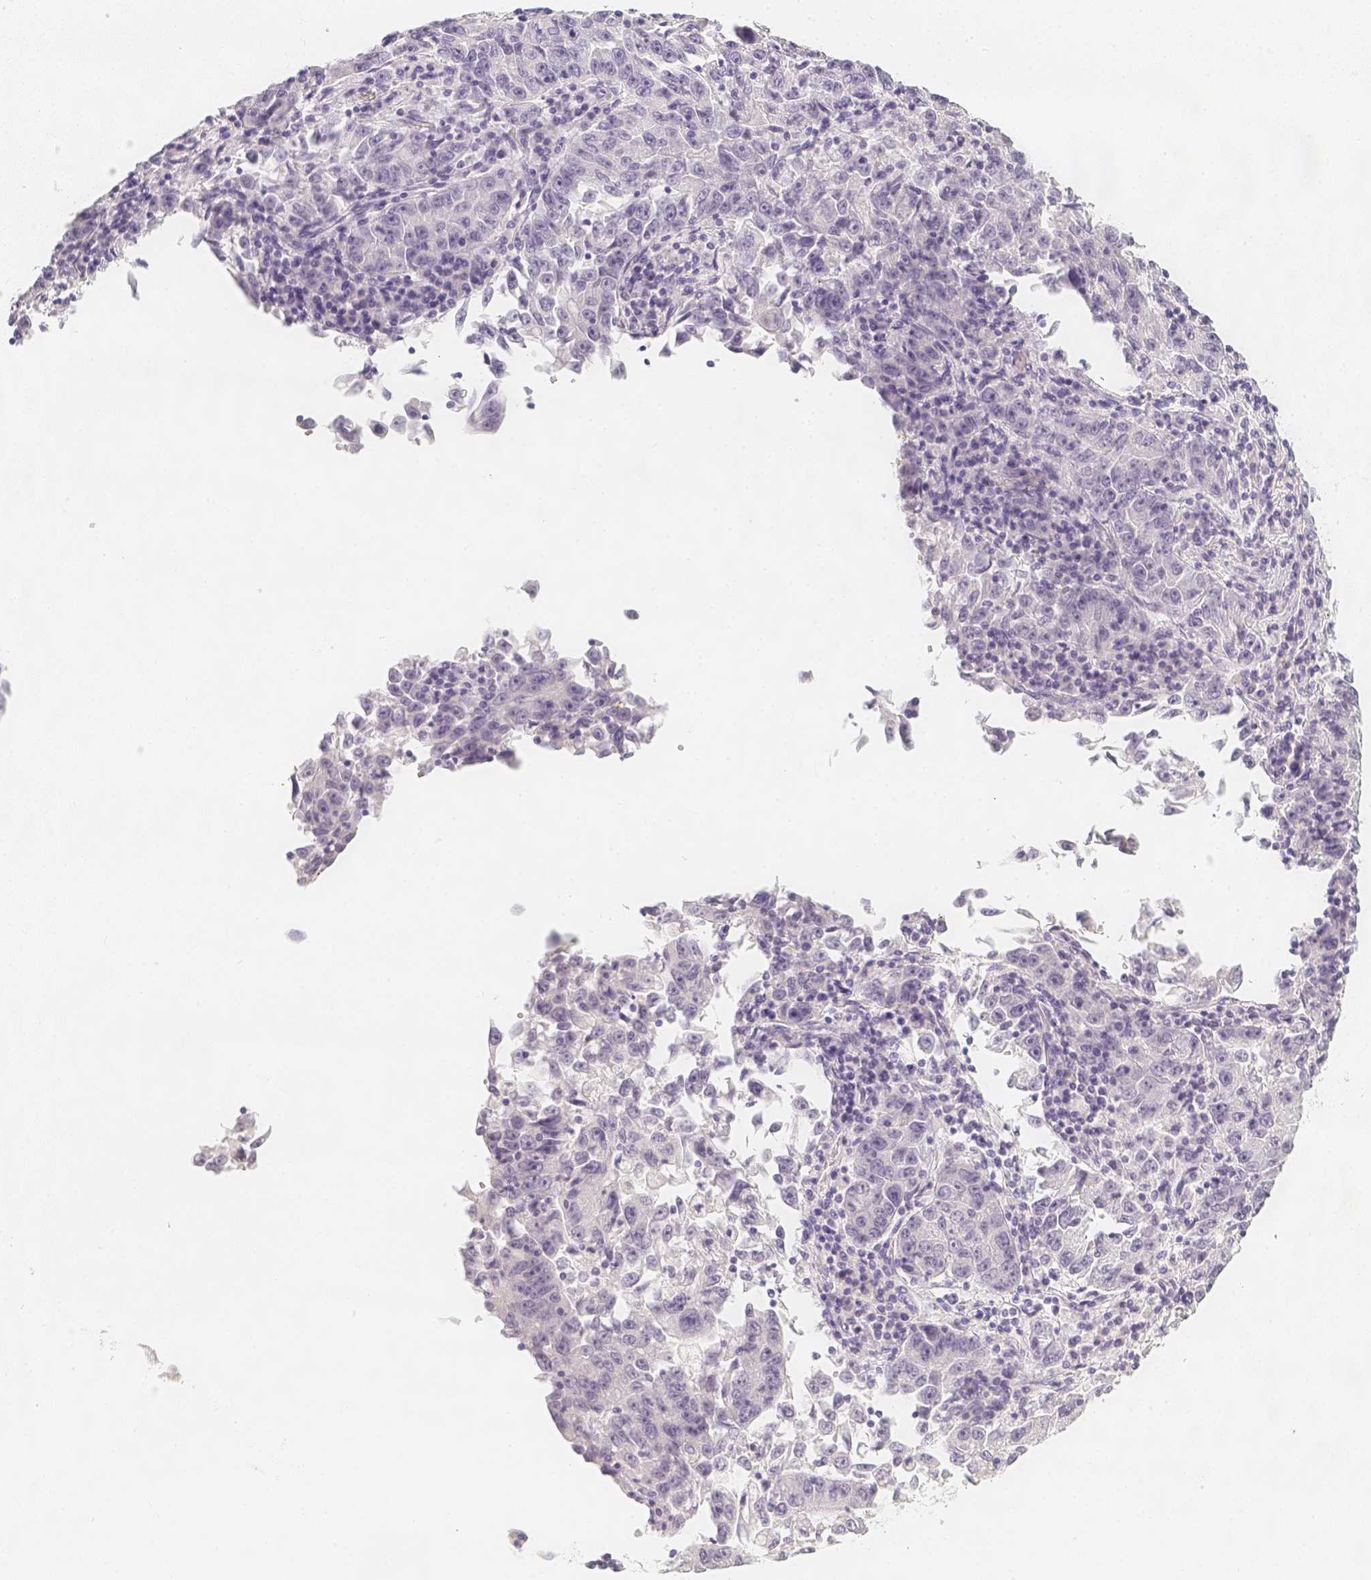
{"staining": {"intensity": "negative", "quantity": "none", "location": "none"}, "tissue": "lung cancer", "cell_type": "Tumor cells", "image_type": "cancer", "snomed": [{"axis": "morphology", "description": "Normal morphology"}, {"axis": "morphology", "description": "Adenocarcinoma, NOS"}, {"axis": "topography", "description": "Lymph node"}, {"axis": "topography", "description": "Lung"}], "caption": "The immunohistochemistry image has no significant staining in tumor cells of lung cancer (adenocarcinoma) tissue.", "gene": "SLC18A1", "patient": {"sex": "female", "age": 57}}